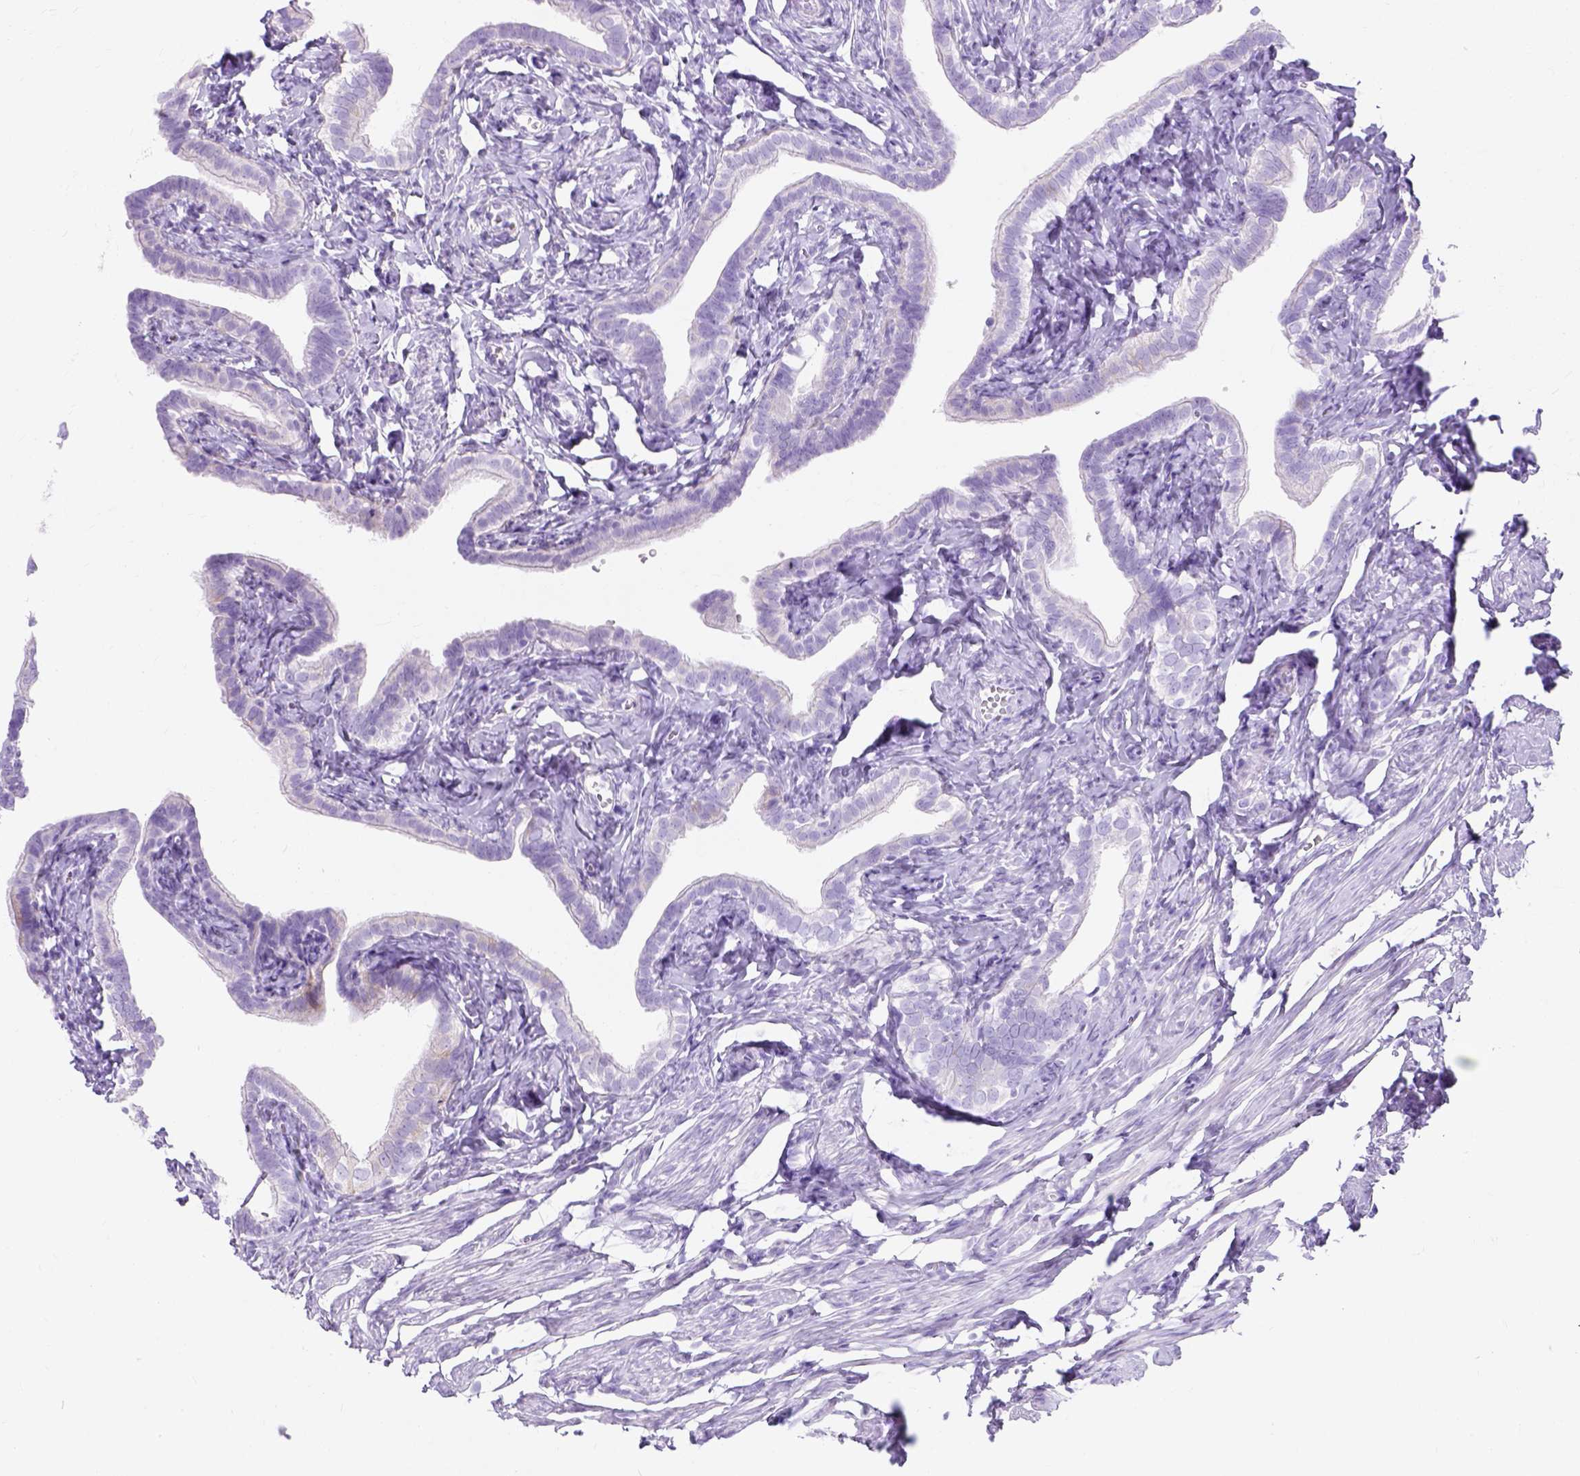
{"staining": {"intensity": "negative", "quantity": "none", "location": "none"}, "tissue": "fallopian tube", "cell_type": "Glandular cells", "image_type": "normal", "snomed": [{"axis": "morphology", "description": "Normal tissue, NOS"}, {"axis": "topography", "description": "Fallopian tube"}], "caption": "Unremarkable fallopian tube was stained to show a protein in brown. There is no significant staining in glandular cells.", "gene": "MYH15", "patient": {"sex": "female", "age": 41}}